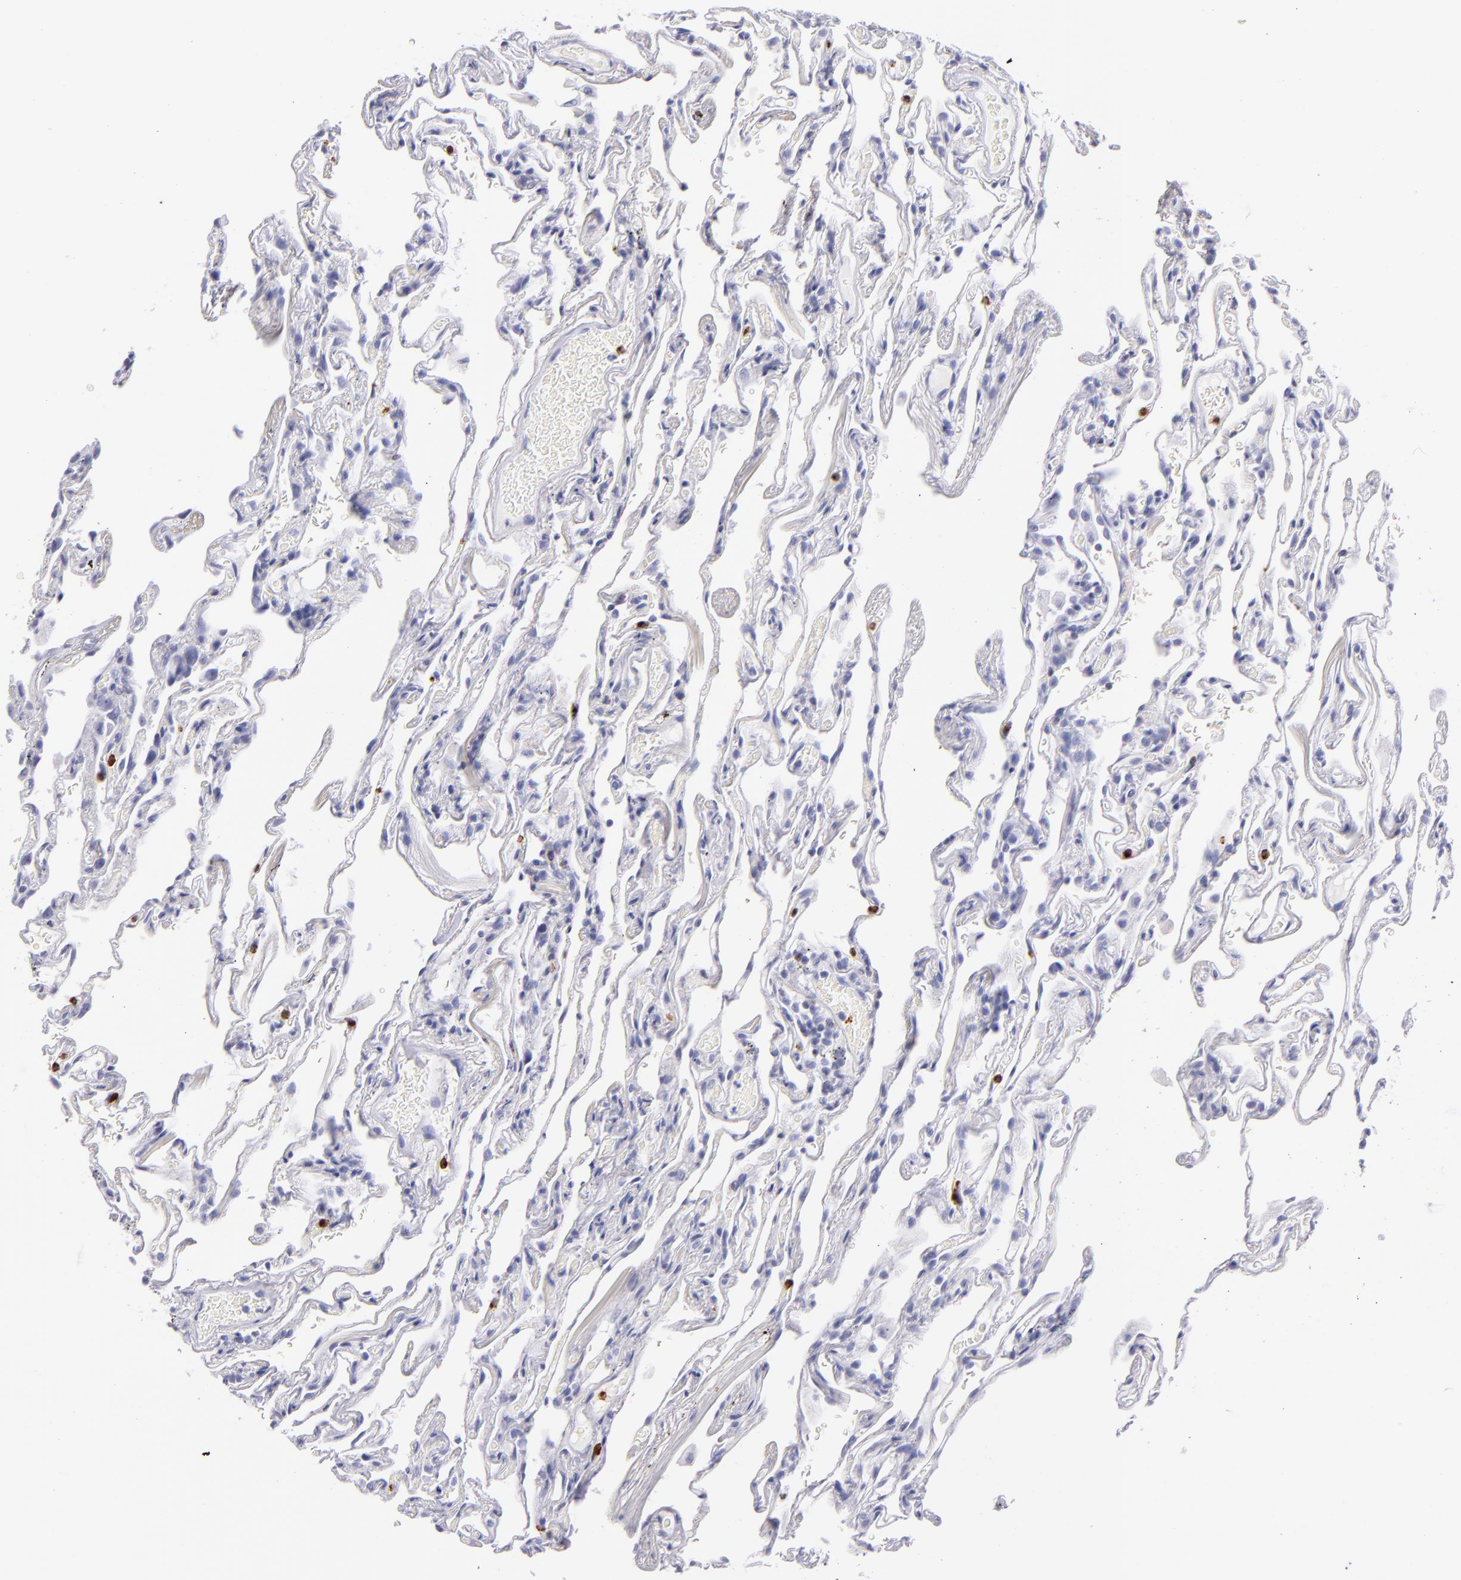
{"staining": {"intensity": "negative", "quantity": "none", "location": "none"}, "tissue": "lung", "cell_type": "Alveolar cells", "image_type": "normal", "snomed": [{"axis": "morphology", "description": "Normal tissue, NOS"}, {"axis": "morphology", "description": "Inflammation, NOS"}, {"axis": "topography", "description": "Lung"}], "caption": "Human lung stained for a protein using IHC reveals no positivity in alveolar cells.", "gene": "PRF1", "patient": {"sex": "male", "age": 69}}